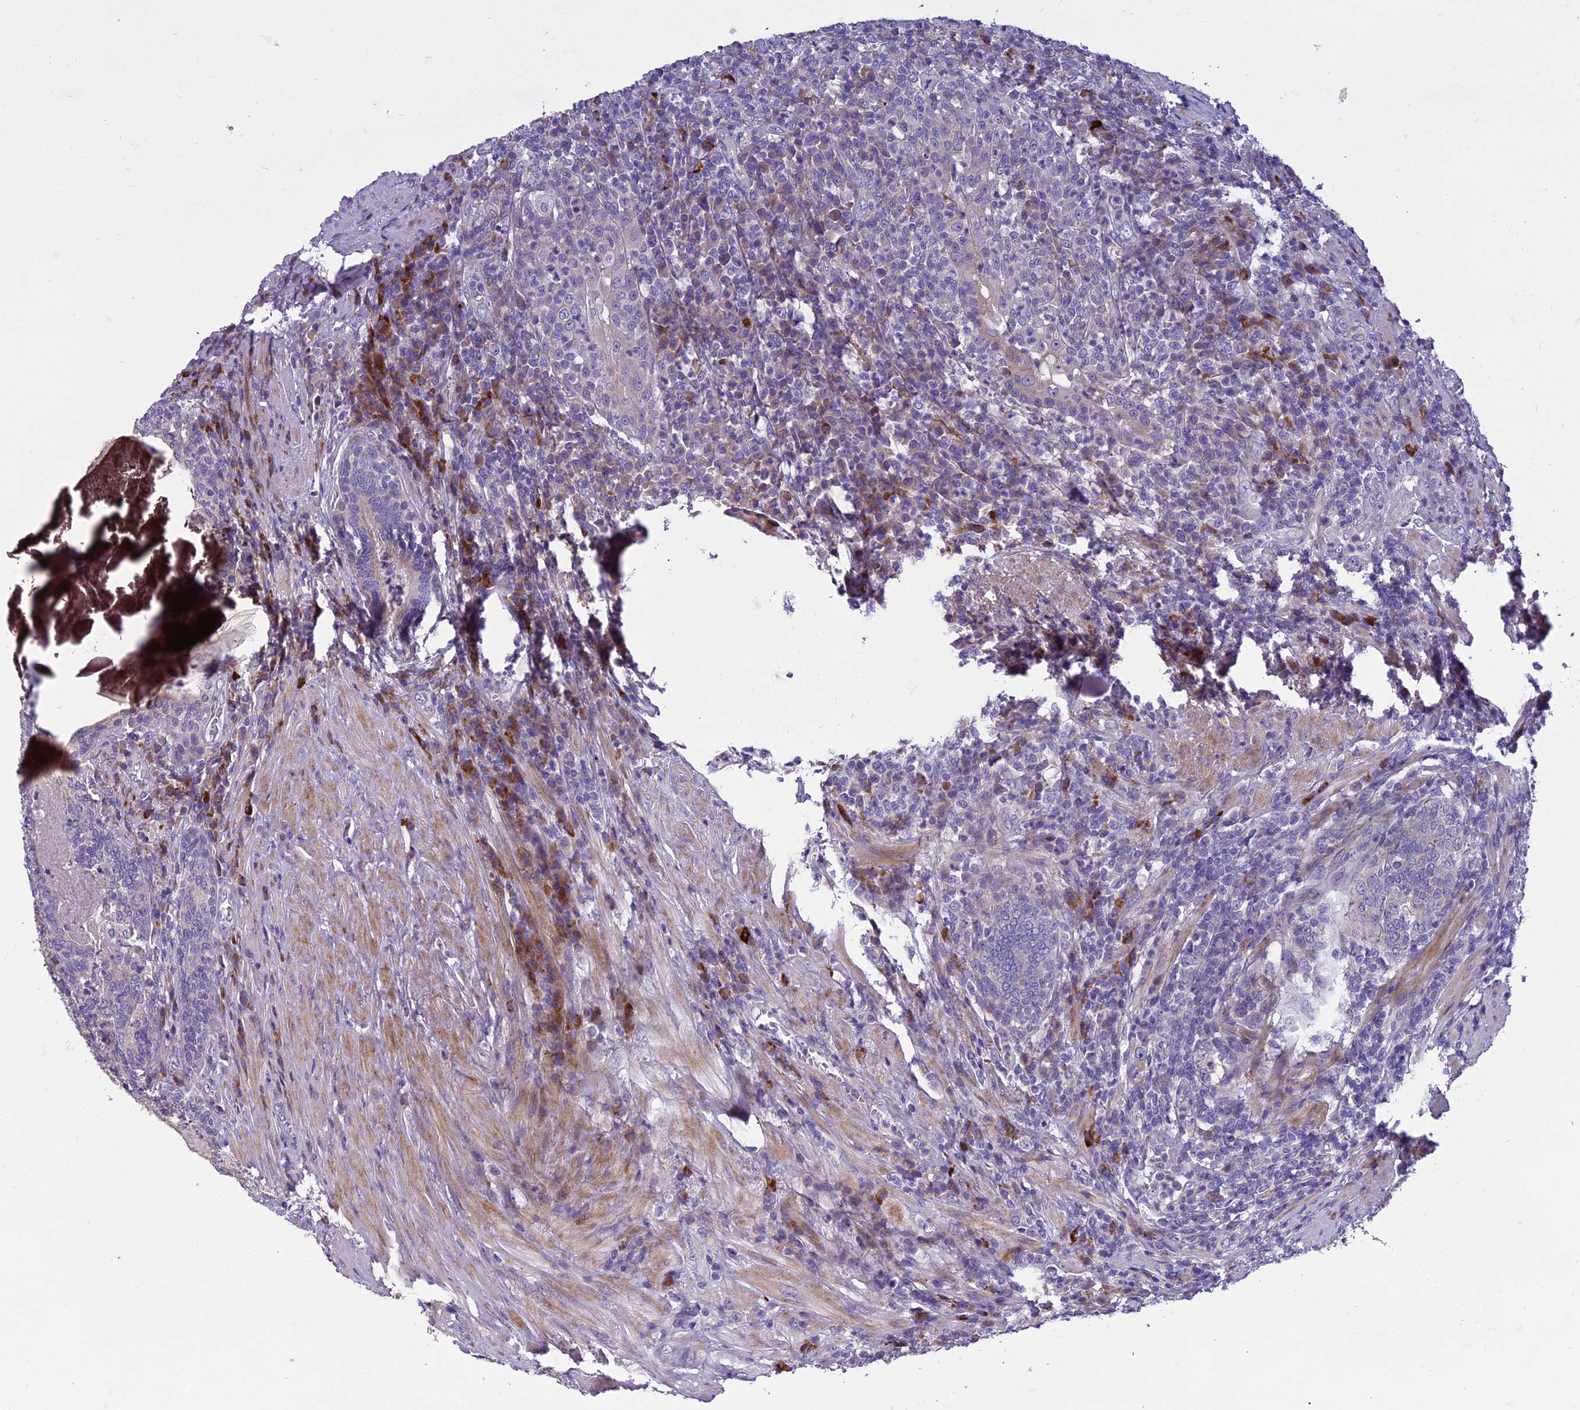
{"staining": {"intensity": "negative", "quantity": "none", "location": "none"}, "tissue": "prostate cancer", "cell_type": "Tumor cells", "image_type": "cancer", "snomed": [{"axis": "morphology", "description": "Adenocarcinoma, Low grade"}, {"axis": "topography", "description": "Prostate"}], "caption": "There is no significant expression in tumor cells of prostate low-grade adenocarcinoma.", "gene": "ADIPOR2", "patient": {"sex": "male", "age": 68}}